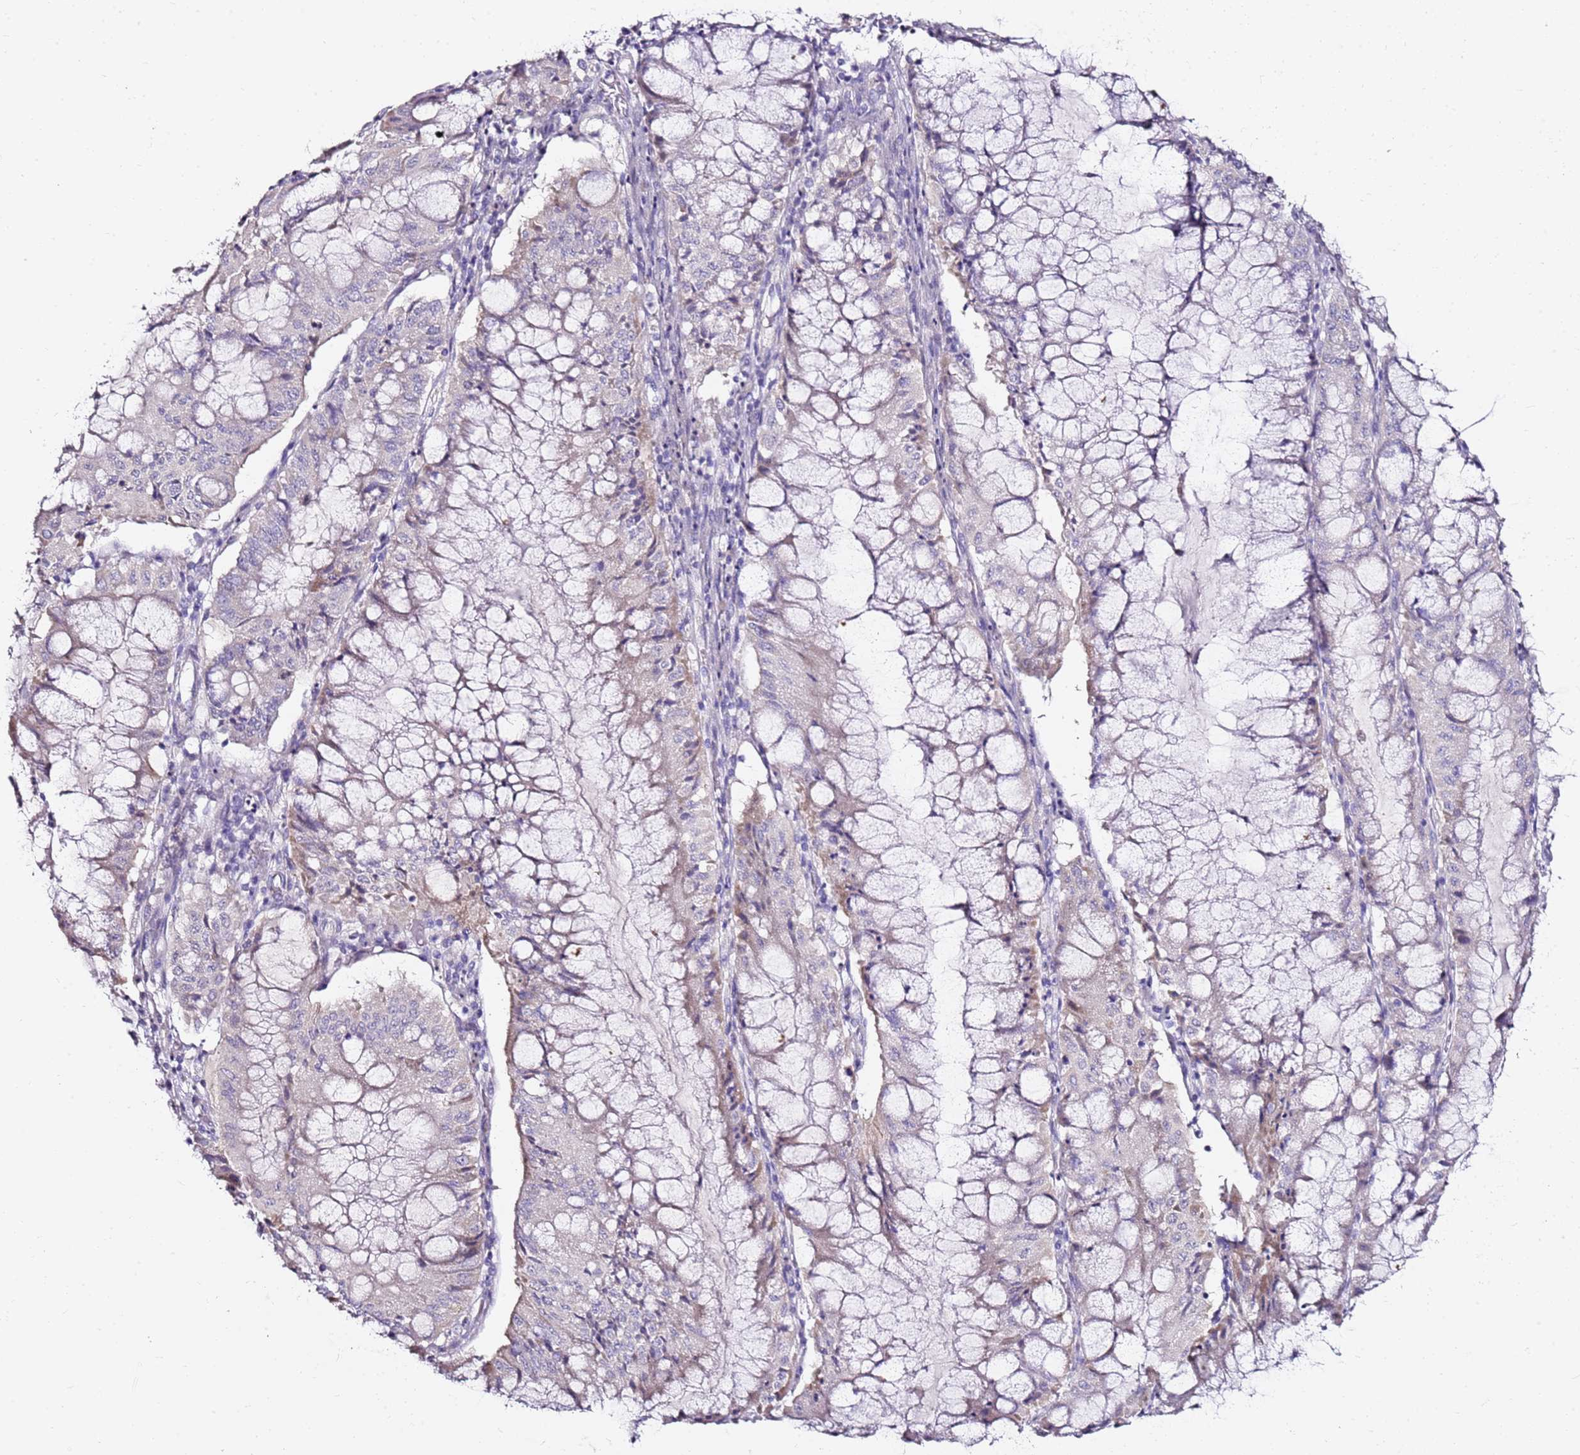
{"staining": {"intensity": "weak", "quantity": "<25%", "location": "cytoplasmic/membranous"}, "tissue": "pancreatic cancer", "cell_type": "Tumor cells", "image_type": "cancer", "snomed": [{"axis": "morphology", "description": "Adenocarcinoma, NOS"}, {"axis": "topography", "description": "Pancreas"}], "caption": "High power microscopy image of an immunohistochemistry (IHC) histopathology image of adenocarcinoma (pancreatic), revealing no significant staining in tumor cells.", "gene": "MYBPC3", "patient": {"sex": "female", "age": 50}}